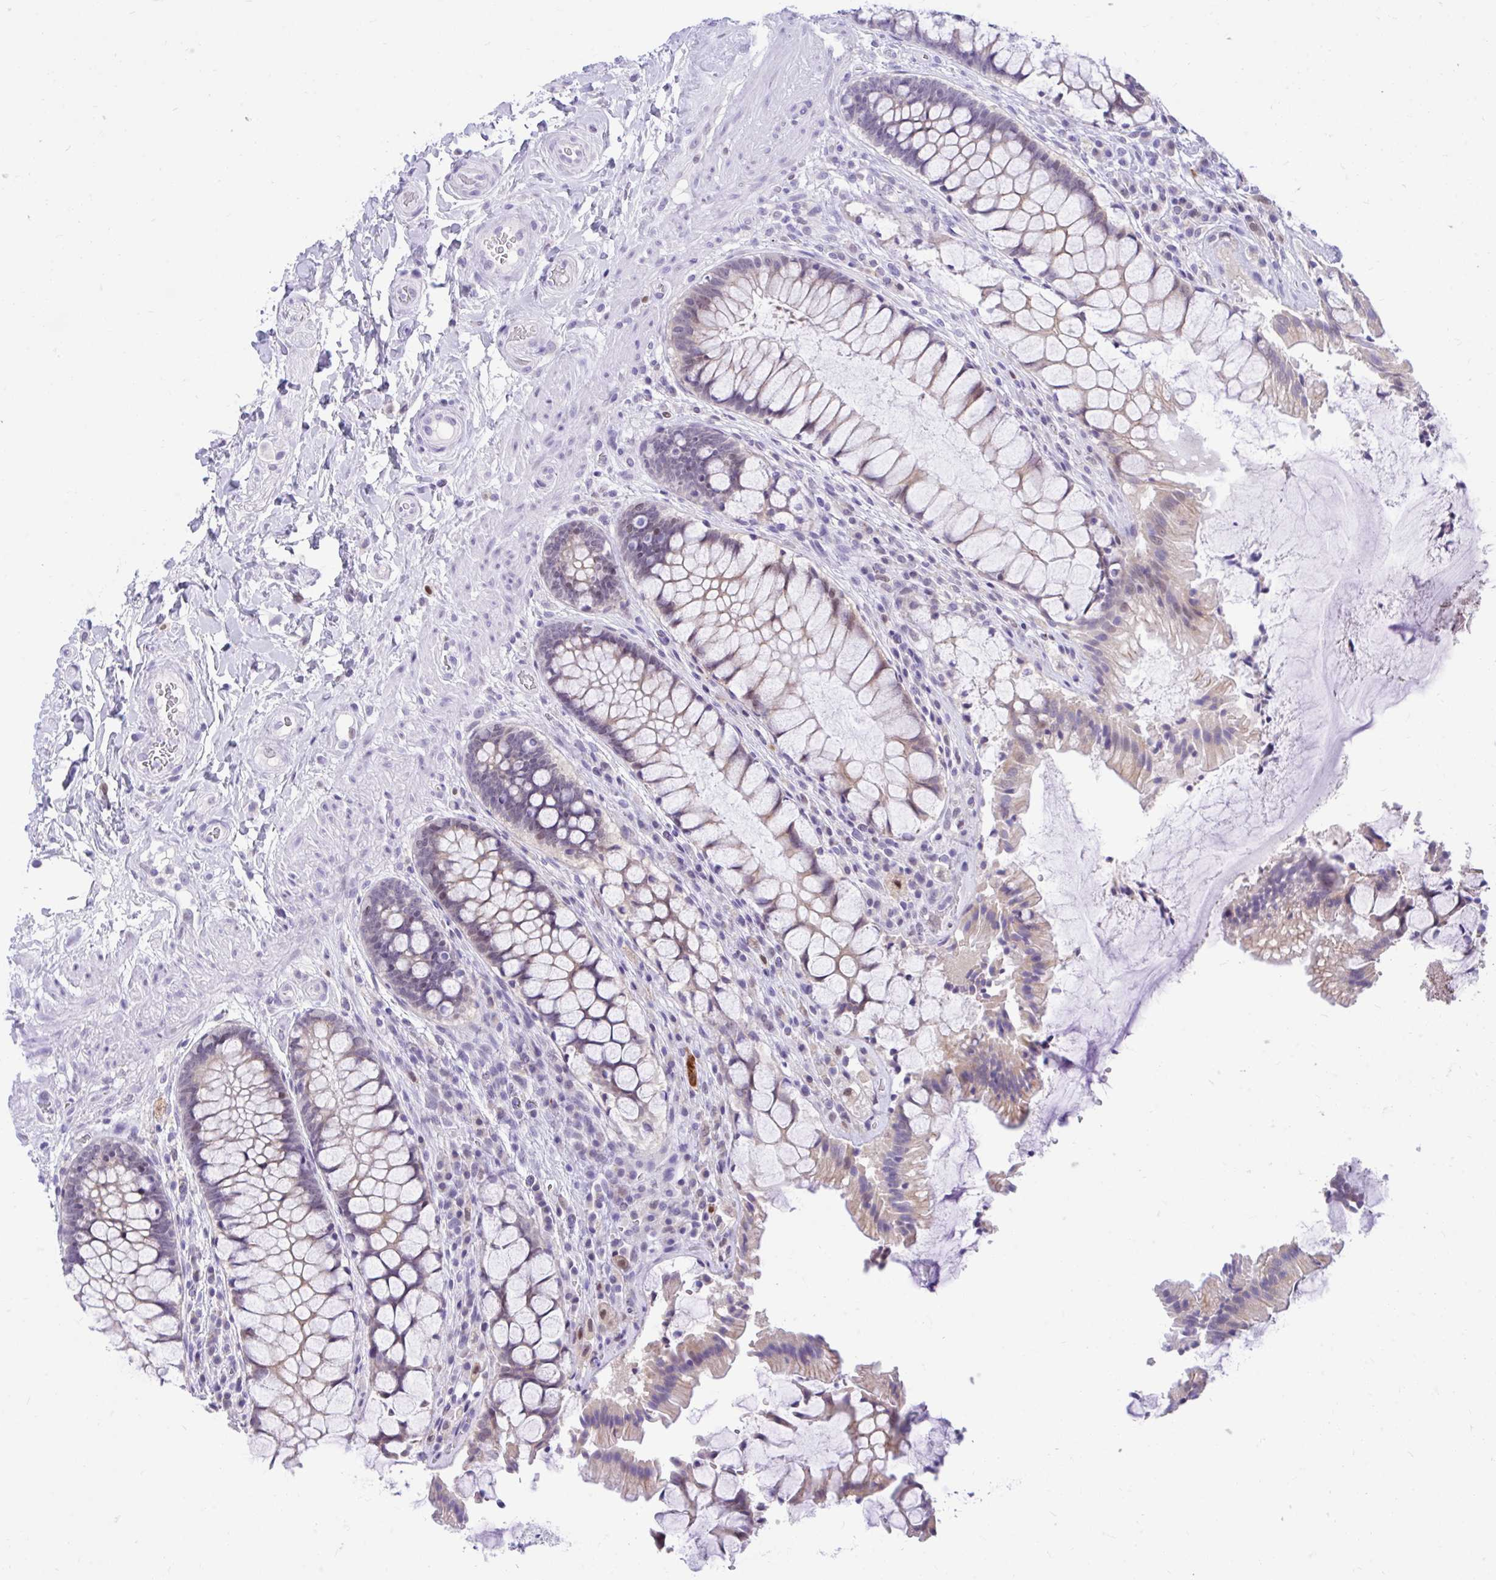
{"staining": {"intensity": "moderate", "quantity": "25%-75%", "location": "cytoplasmic/membranous"}, "tissue": "rectum", "cell_type": "Glandular cells", "image_type": "normal", "snomed": [{"axis": "morphology", "description": "Normal tissue, NOS"}, {"axis": "topography", "description": "Rectum"}], "caption": "An image of rectum stained for a protein displays moderate cytoplasmic/membranous brown staining in glandular cells. Using DAB (brown) and hematoxylin (blue) stains, captured at high magnification using brightfield microscopy.", "gene": "GLB1L2", "patient": {"sex": "female", "age": 58}}